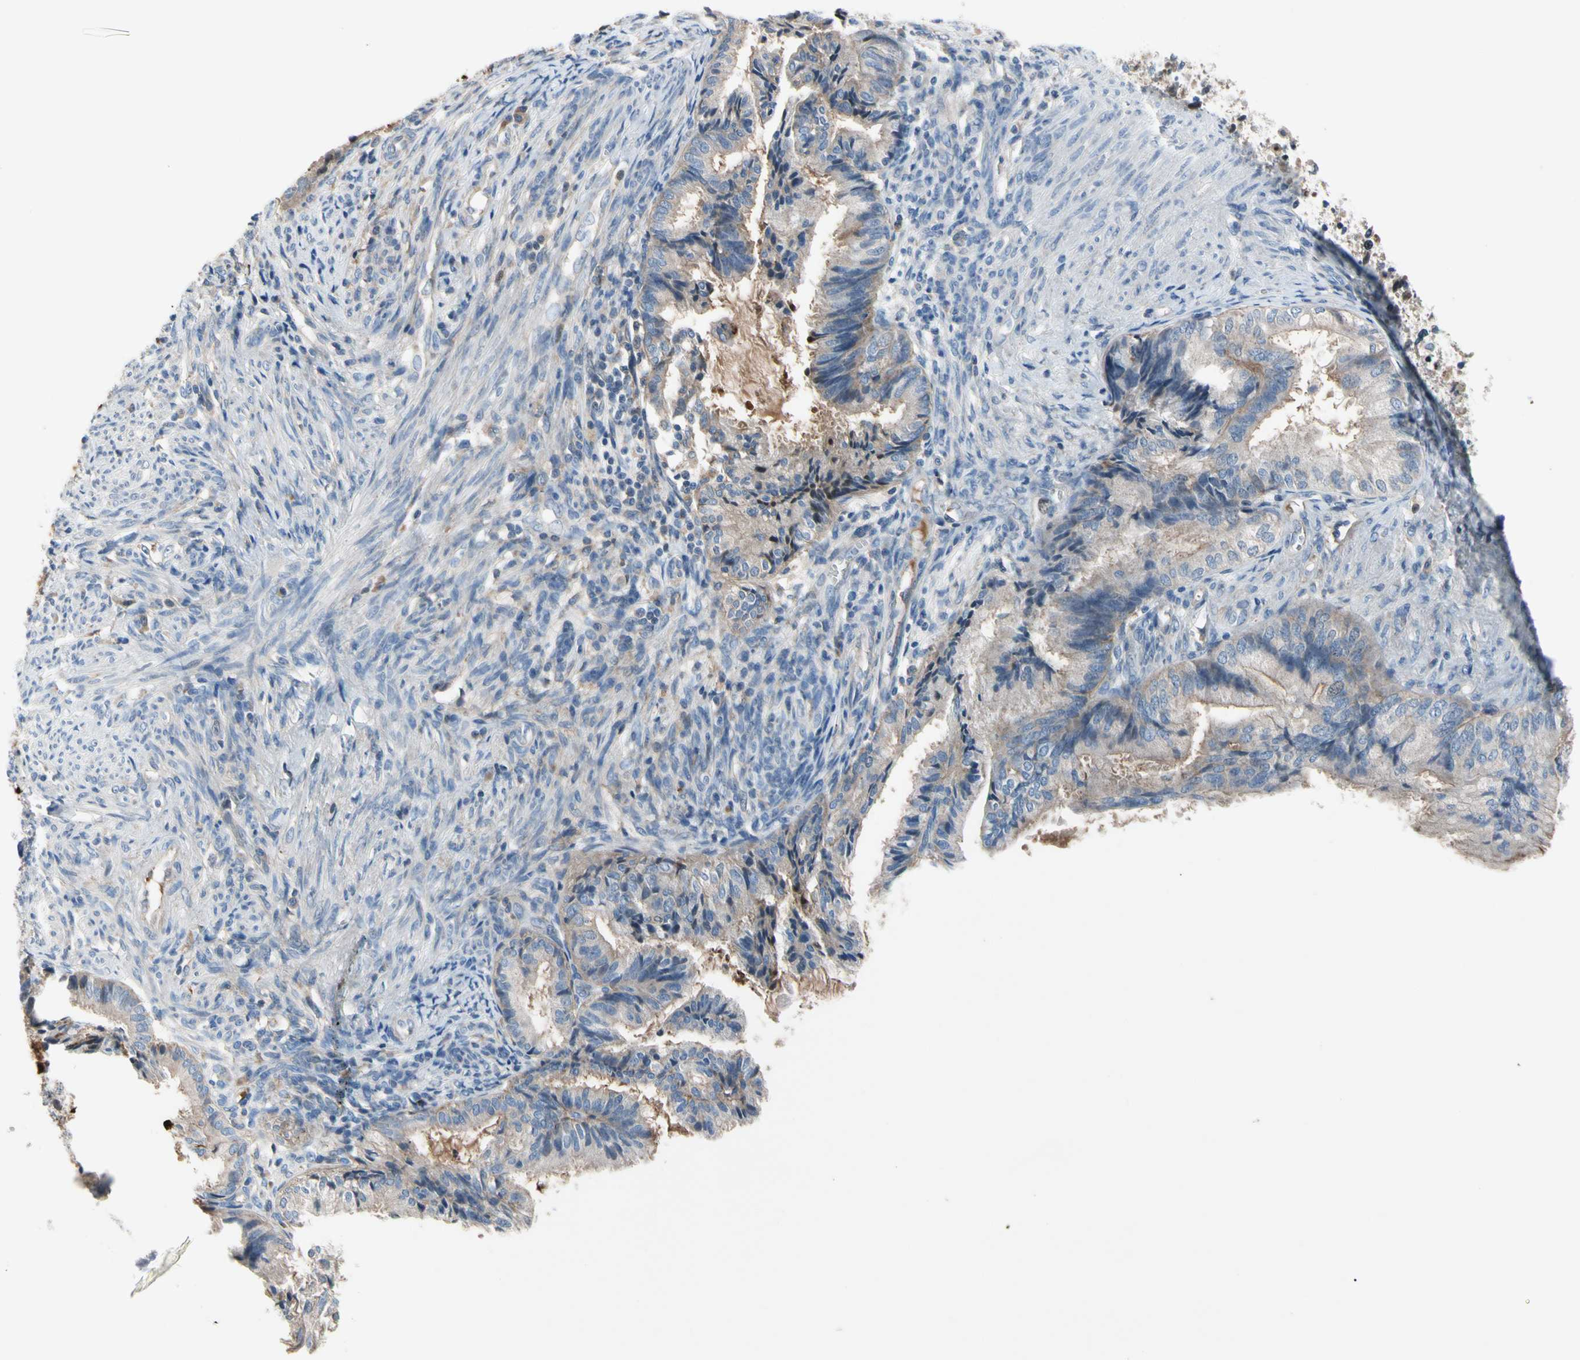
{"staining": {"intensity": "weak", "quantity": "25%-75%", "location": "cytoplasmic/membranous"}, "tissue": "endometrial cancer", "cell_type": "Tumor cells", "image_type": "cancer", "snomed": [{"axis": "morphology", "description": "Adenocarcinoma, NOS"}, {"axis": "topography", "description": "Endometrium"}], "caption": "Endometrial cancer (adenocarcinoma) stained with immunohistochemistry (IHC) shows weak cytoplasmic/membranous staining in approximately 25%-75% of tumor cells.", "gene": "HJURP", "patient": {"sex": "female", "age": 86}}